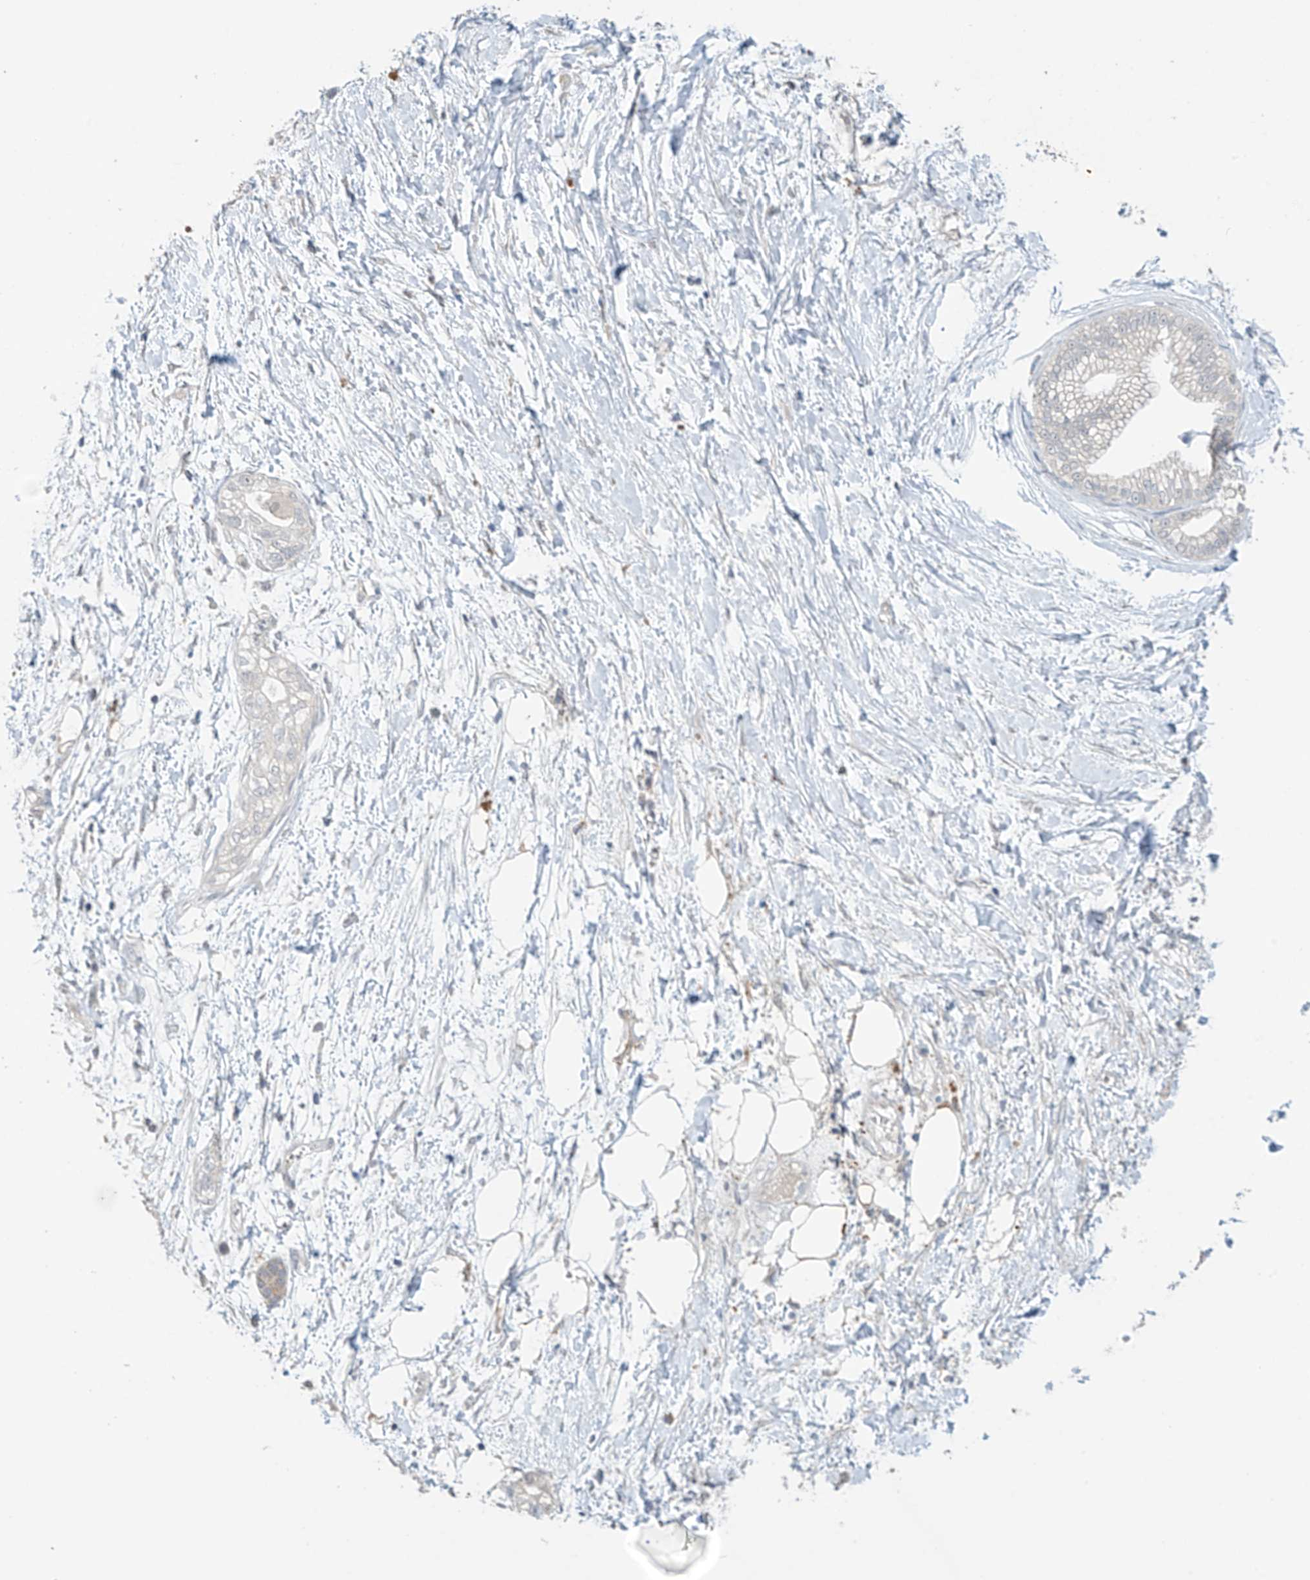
{"staining": {"intensity": "negative", "quantity": "none", "location": "none"}, "tissue": "pancreatic cancer", "cell_type": "Tumor cells", "image_type": "cancer", "snomed": [{"axis": "morphology", "description": "Adenocarcinoma, NOS"}, {"axis": "topography", "description": "Pancreas"}], "caption": "Tumor cells are negative for brown protein staining in pancreatic cancer (adenocarcinoma).", "gene": "SLFN14", "patient": {"sex": "male", "age": 68}}